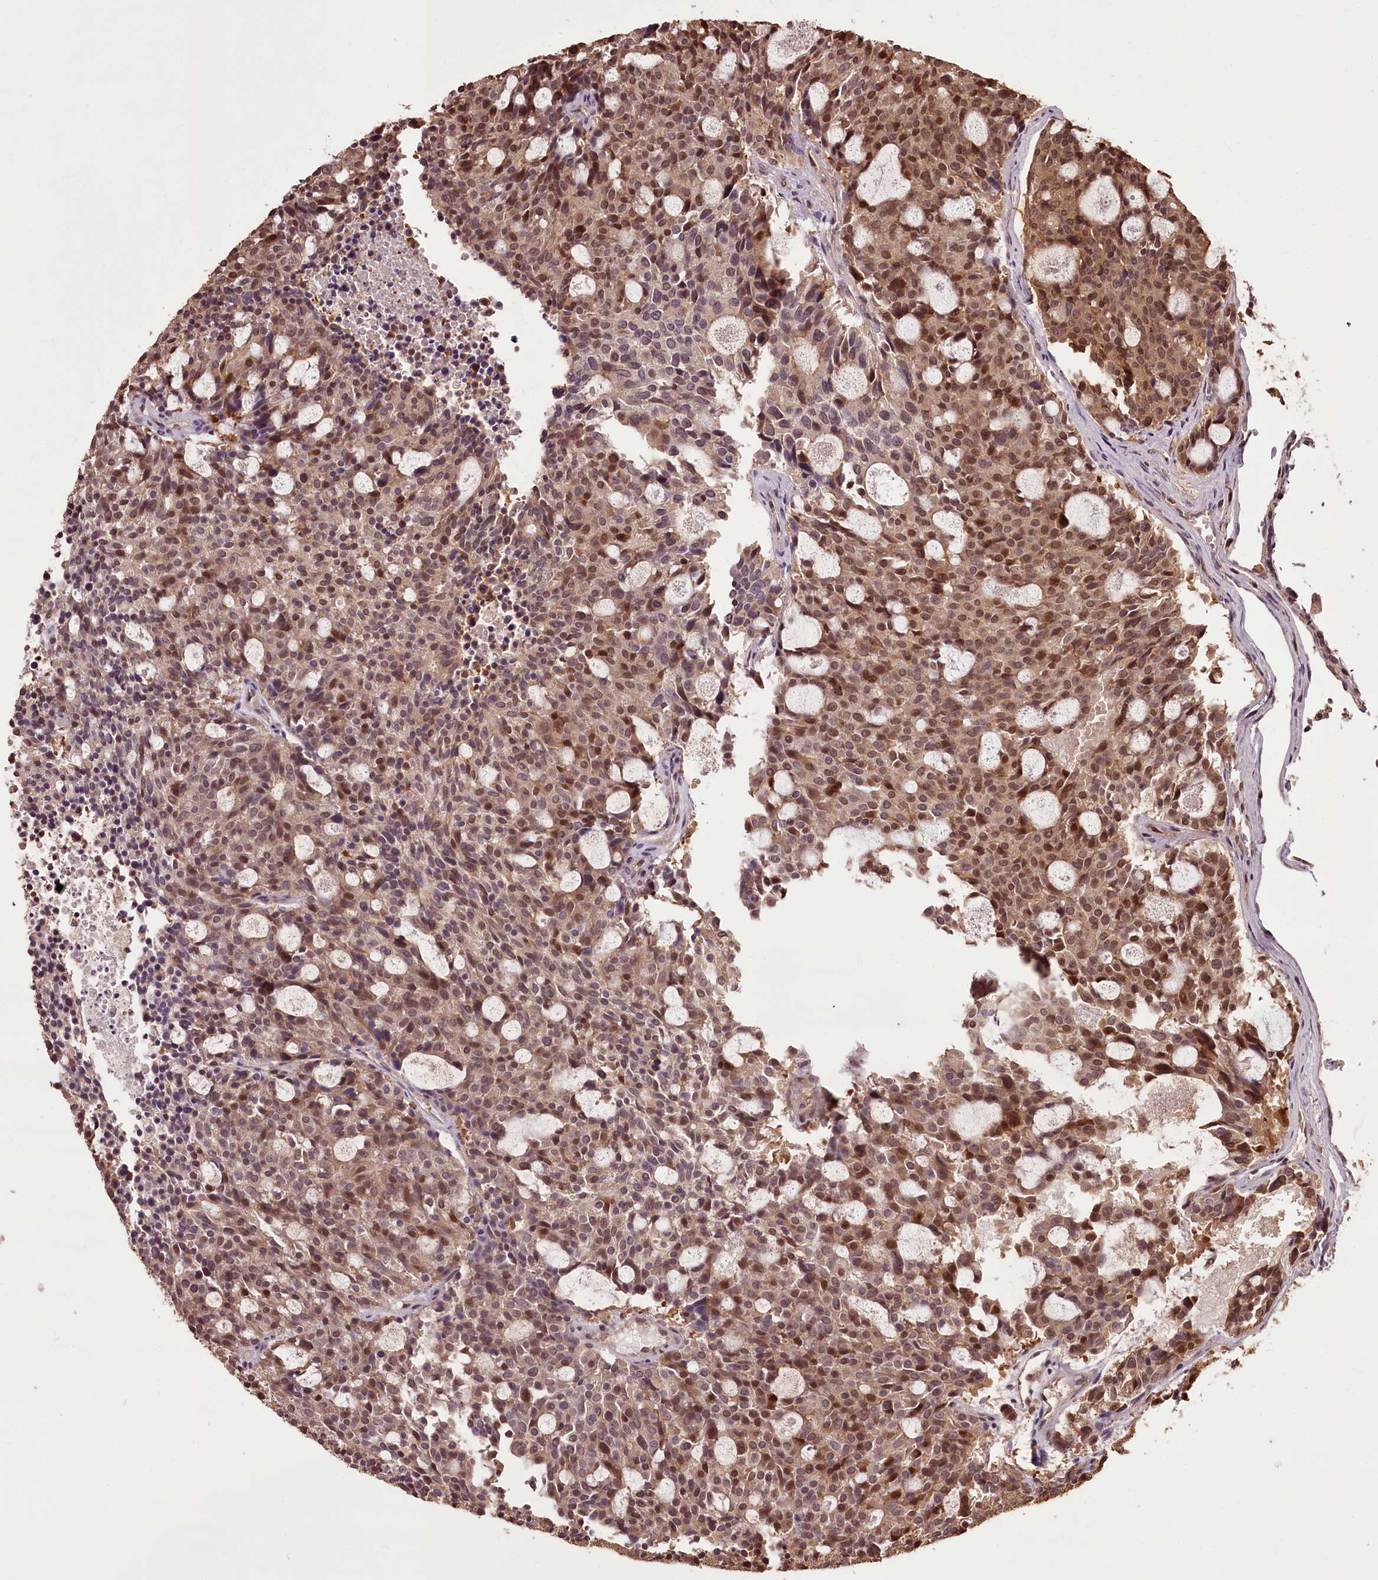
{"staining": {"intensity": "moderate", "quantity": ">75%", "location": "cytoplasmic/membranous,nuclear"}, "tissue": "carcinoid", "cell_type": "Tumor cells", "image_type": "cancer", "snomed": [{"axis": "morphology", "description": "Carcinoid, malignant, NOS"}, {"axis": "topography", "description": "Pancreas"}], "caption": "IHC of carcinoid shows medium levels of moderate cytoplasmic/membranous and nuclear staining in about >75% of tumor cells. (DAB (3,3'-diaminobenzidine) IHC, brown staining for protein, blue staining for nuclei).", "gene": "NPRL2", "patient": {"sex": "female", "age": 54}}